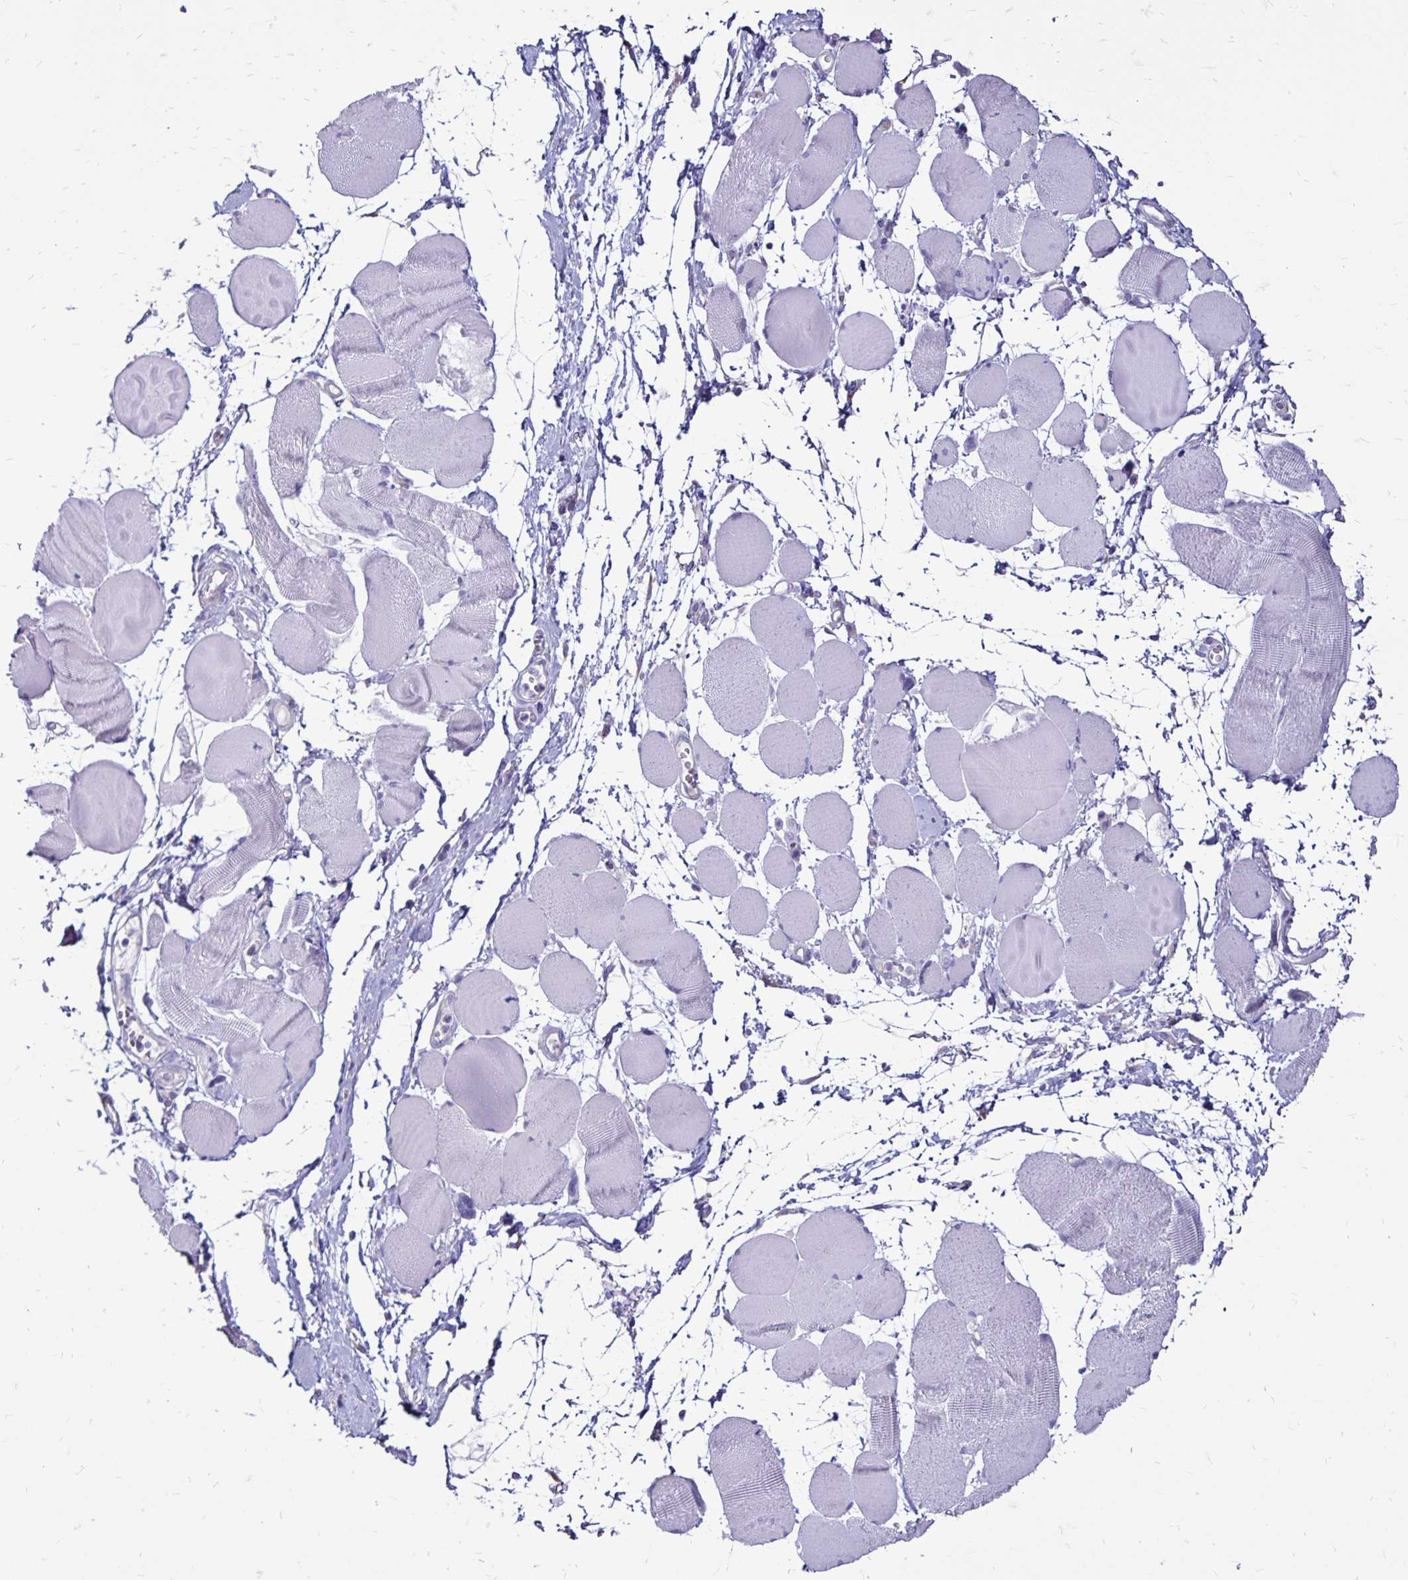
{"staining": {"intensity": "negative", "quantity": "none", "location": "none"}, "tissue": "skeletal muscle", "cell_type": "Myocytes", "image_type": "normal", "snomed": [{"axis": "morphology", "description": "Normal tissue, NOS"}, {"axis": "topography", "description": "Skeletal muscle"}], "caption": "Protein analysis of normal skeletal muscle exhibits no significant expression in myocytes.", "gene": "EVPL", "patient": {"sex": "female", "age": 75}}